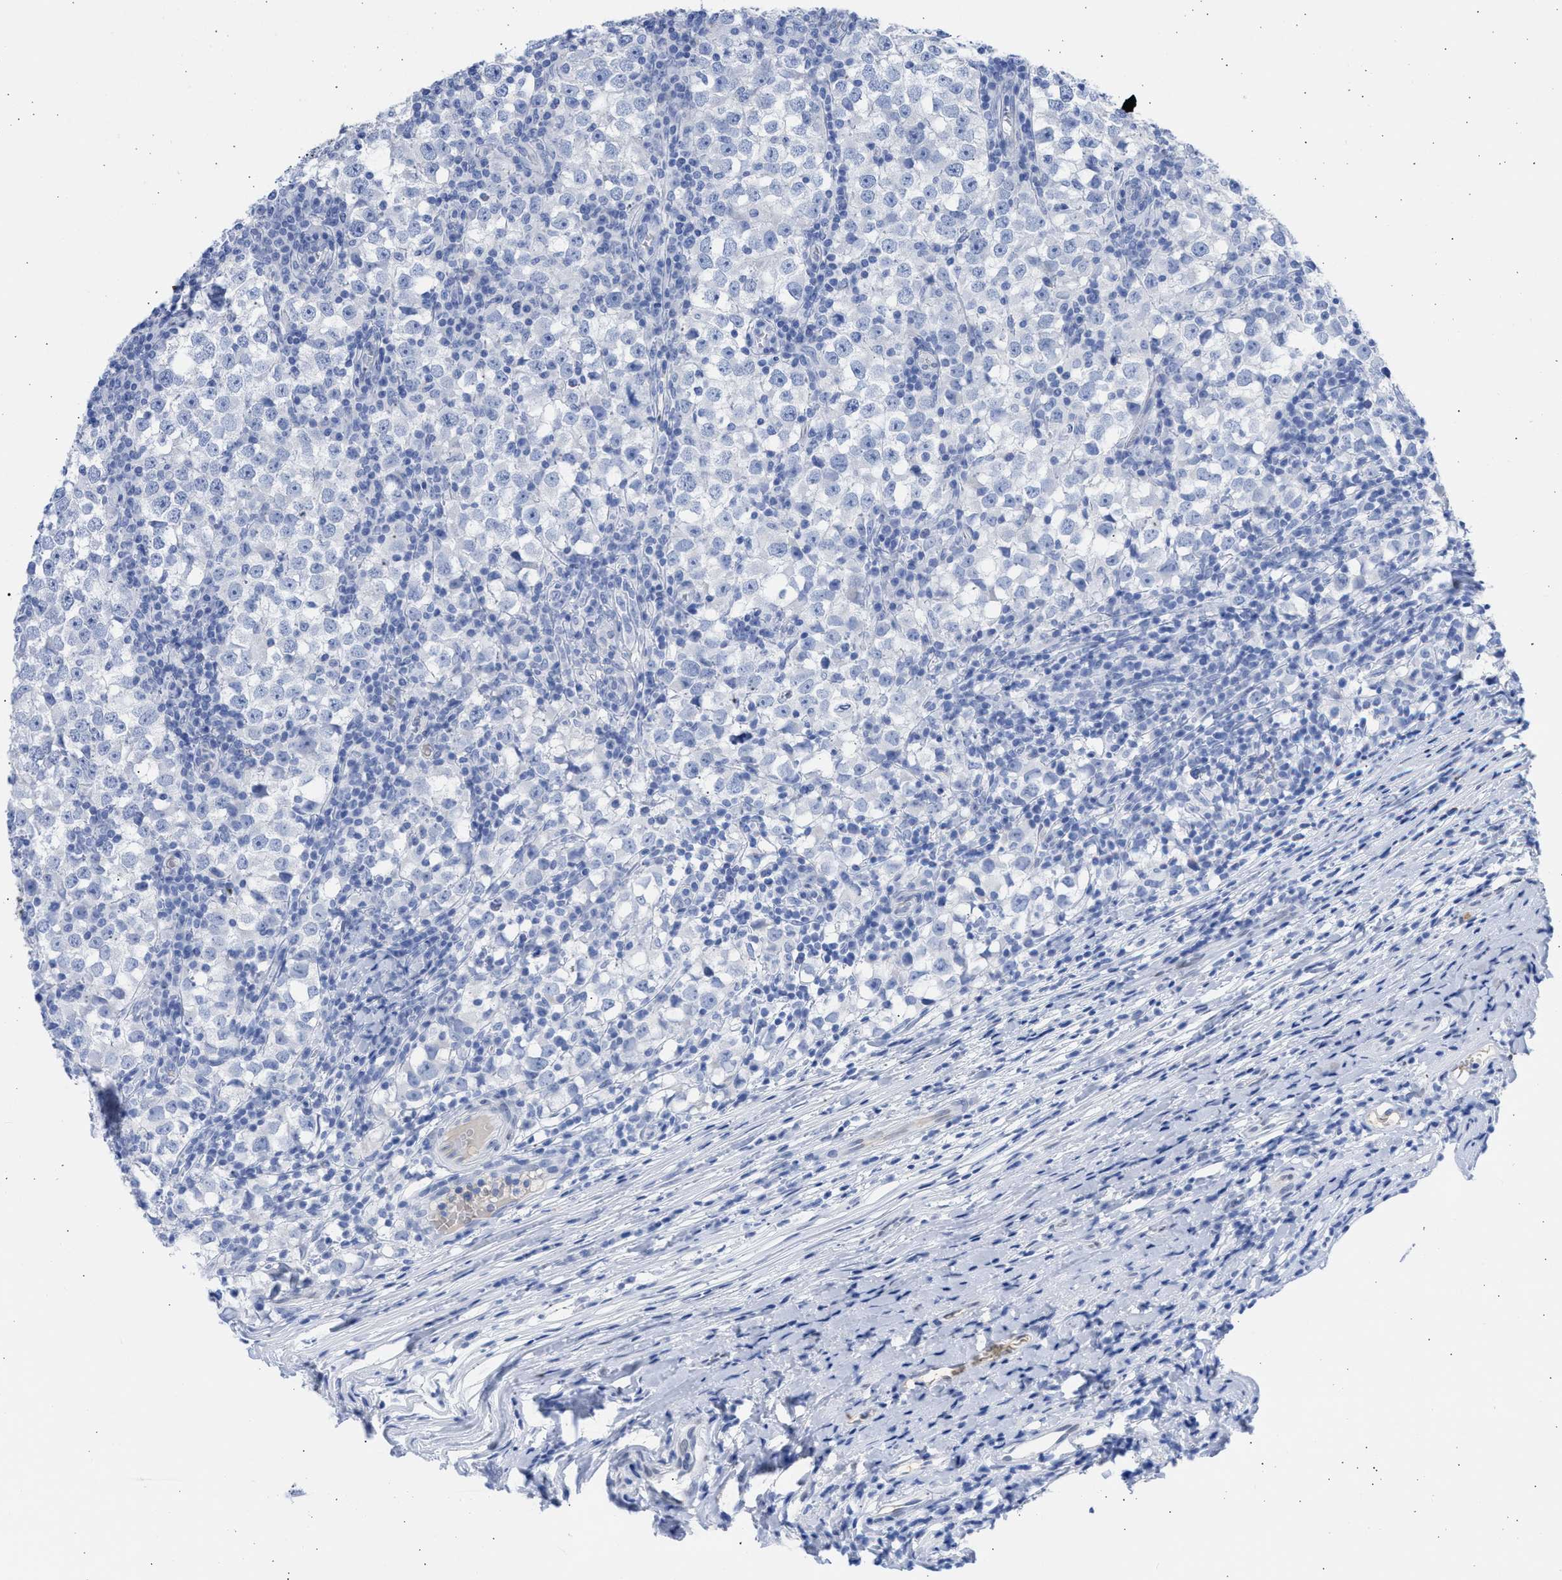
{"staining": {"intensity": "negative", "quantity": "none", "location": "none"}, "tissue": "testis cancer", "cell_type": "Tumor cells", "image_type": "cancer", "snomed": [{"axis": "morphology", "description": "Seminoma, NOS"}, {"axis": "topography", "description": "Testis"}], "caption": "Image shows no significant protein positivity in tumor cells of testis seminoma.", "gene": "RSPH1", "patient": {"sex": "male", "age": 65}}